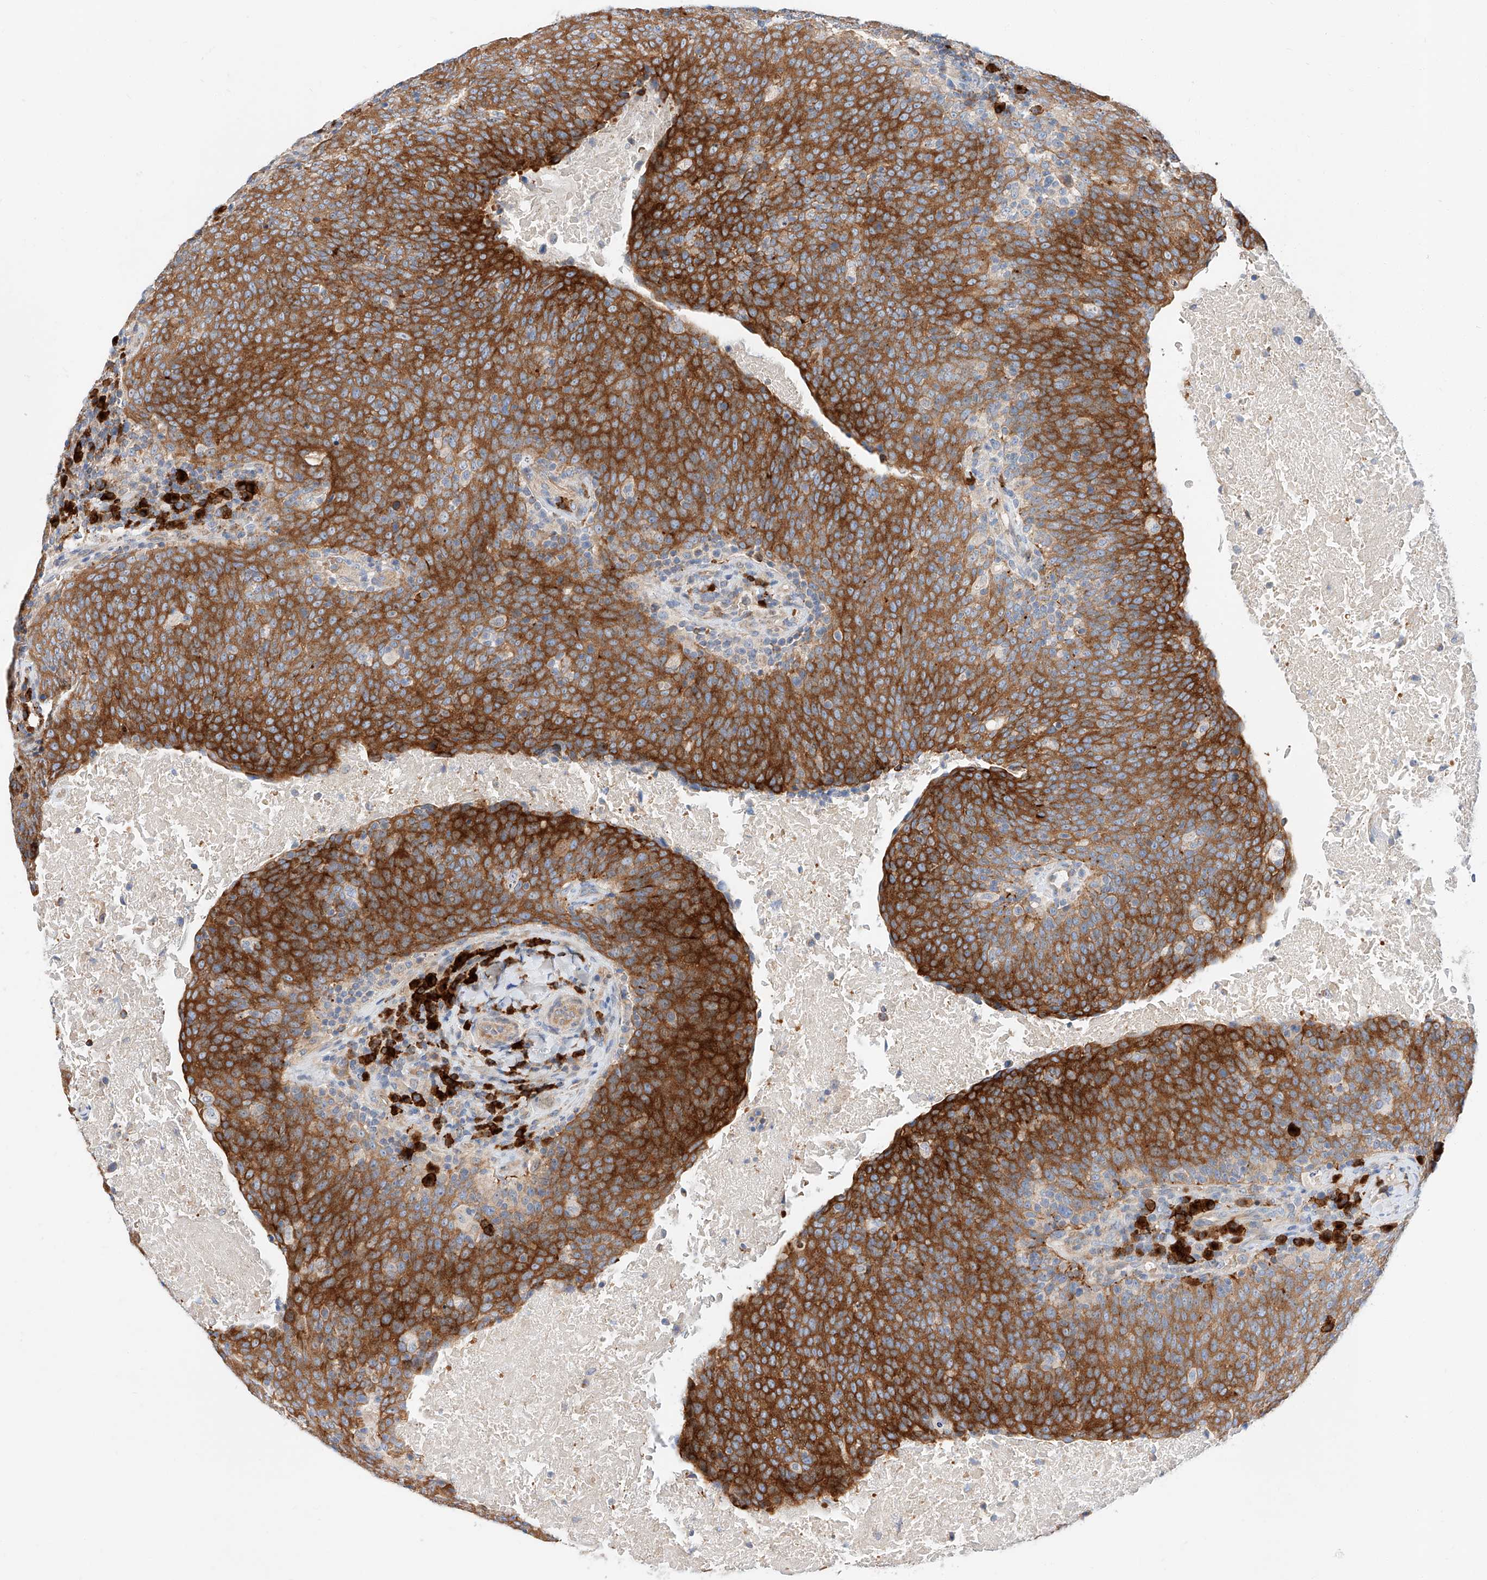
{"staining": {"intensity": "strong", "quantity": ">75%", "location": "cytoplasmic/membranous"}, "tissue": "head and neck cancer", "cell_type": "Tumor cells", "image_type": "cancer", "snomed": [{"axis": "morphology", "description": "Squamous cell carcinoma, NOS"}, {"axis": "morphology", "description": "Squamous cell carcinoma, metastatic, NOS"}, {"axis": "topography", "description": "Lymph node"}, {"axis": "topography", "description": "Head-Neck"}], "caption": "Protein expression analysis of head and neck cancer shows strong cytoplasmic/membranous positivity in about >75% of tumor cells. (DAB (3,3'-diaminobenzidine) IHC, brown staining for protein, blue staining for nuclei).", "gene": "GLMN", "patient": {"sex": "male", "age": 62}}